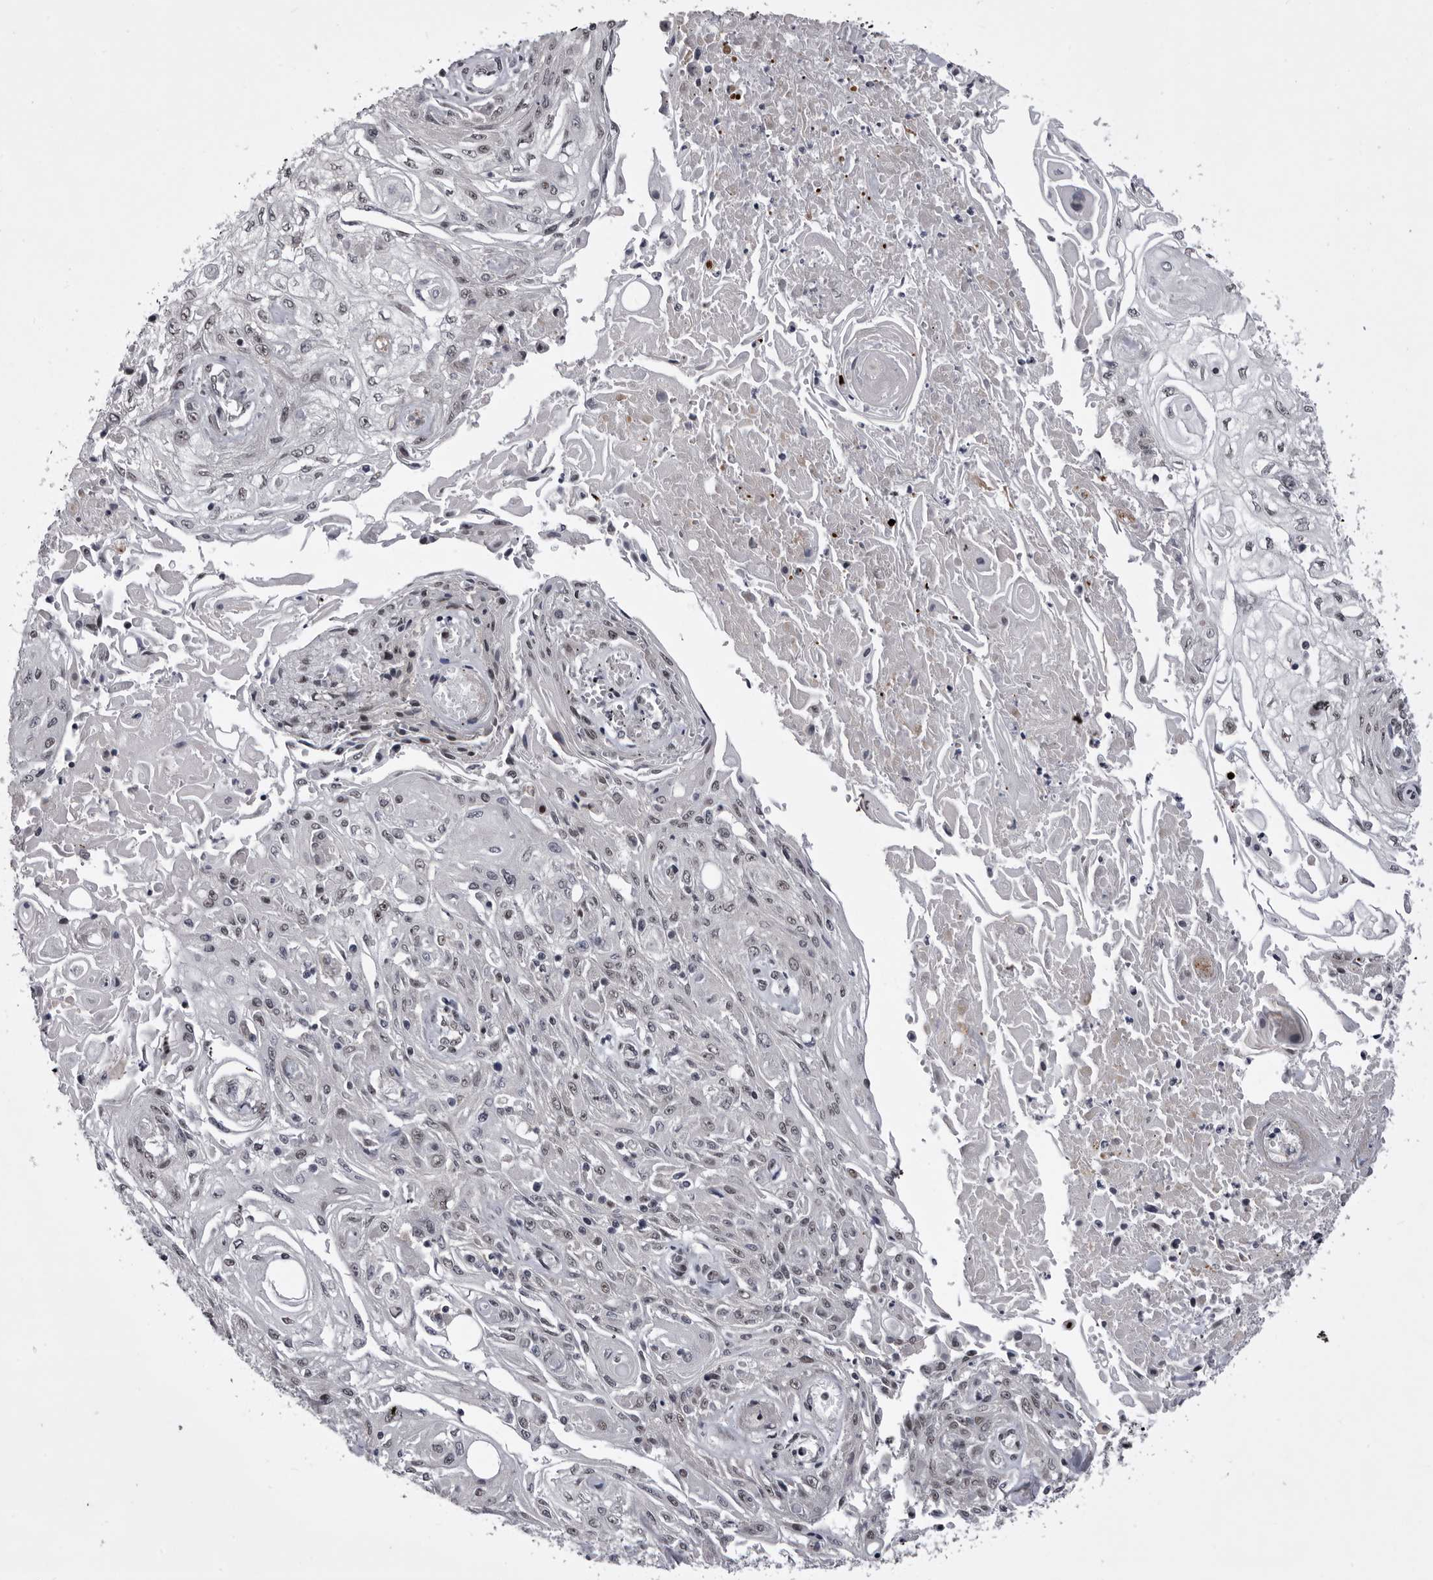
{"staining": {"intensity": "negative", "quantity": "none", "location": "none"}, "tissue": "skin cancer", "cell_type": "Tumor cells", "image_type": "cancer", "snomed": [{"axis": "morphology", "description": "Squamous cell carcinoma, NOS"}, {"axis": "morphology", "description": "Squamous cell carcinoma, metastatic, NOS"}, {"axis": "topography", "description": "Skin"}, {"axis": "topography", "description": "Lymph node"}], "caption": "Immunohistochemistry (IHC) histopathology image of neoplastic tissue: human squamous cell carcinoma (skin) stained with DAB (3,3'-diaminobenzidine) reveals no significant protein staining in tumor cells. The staining is performed using DAB brown chromogen with nuclei counter-stained in using hematoxylin.", "gene": "PRPF3", "patient": {"sex": "male", "age": 75}}